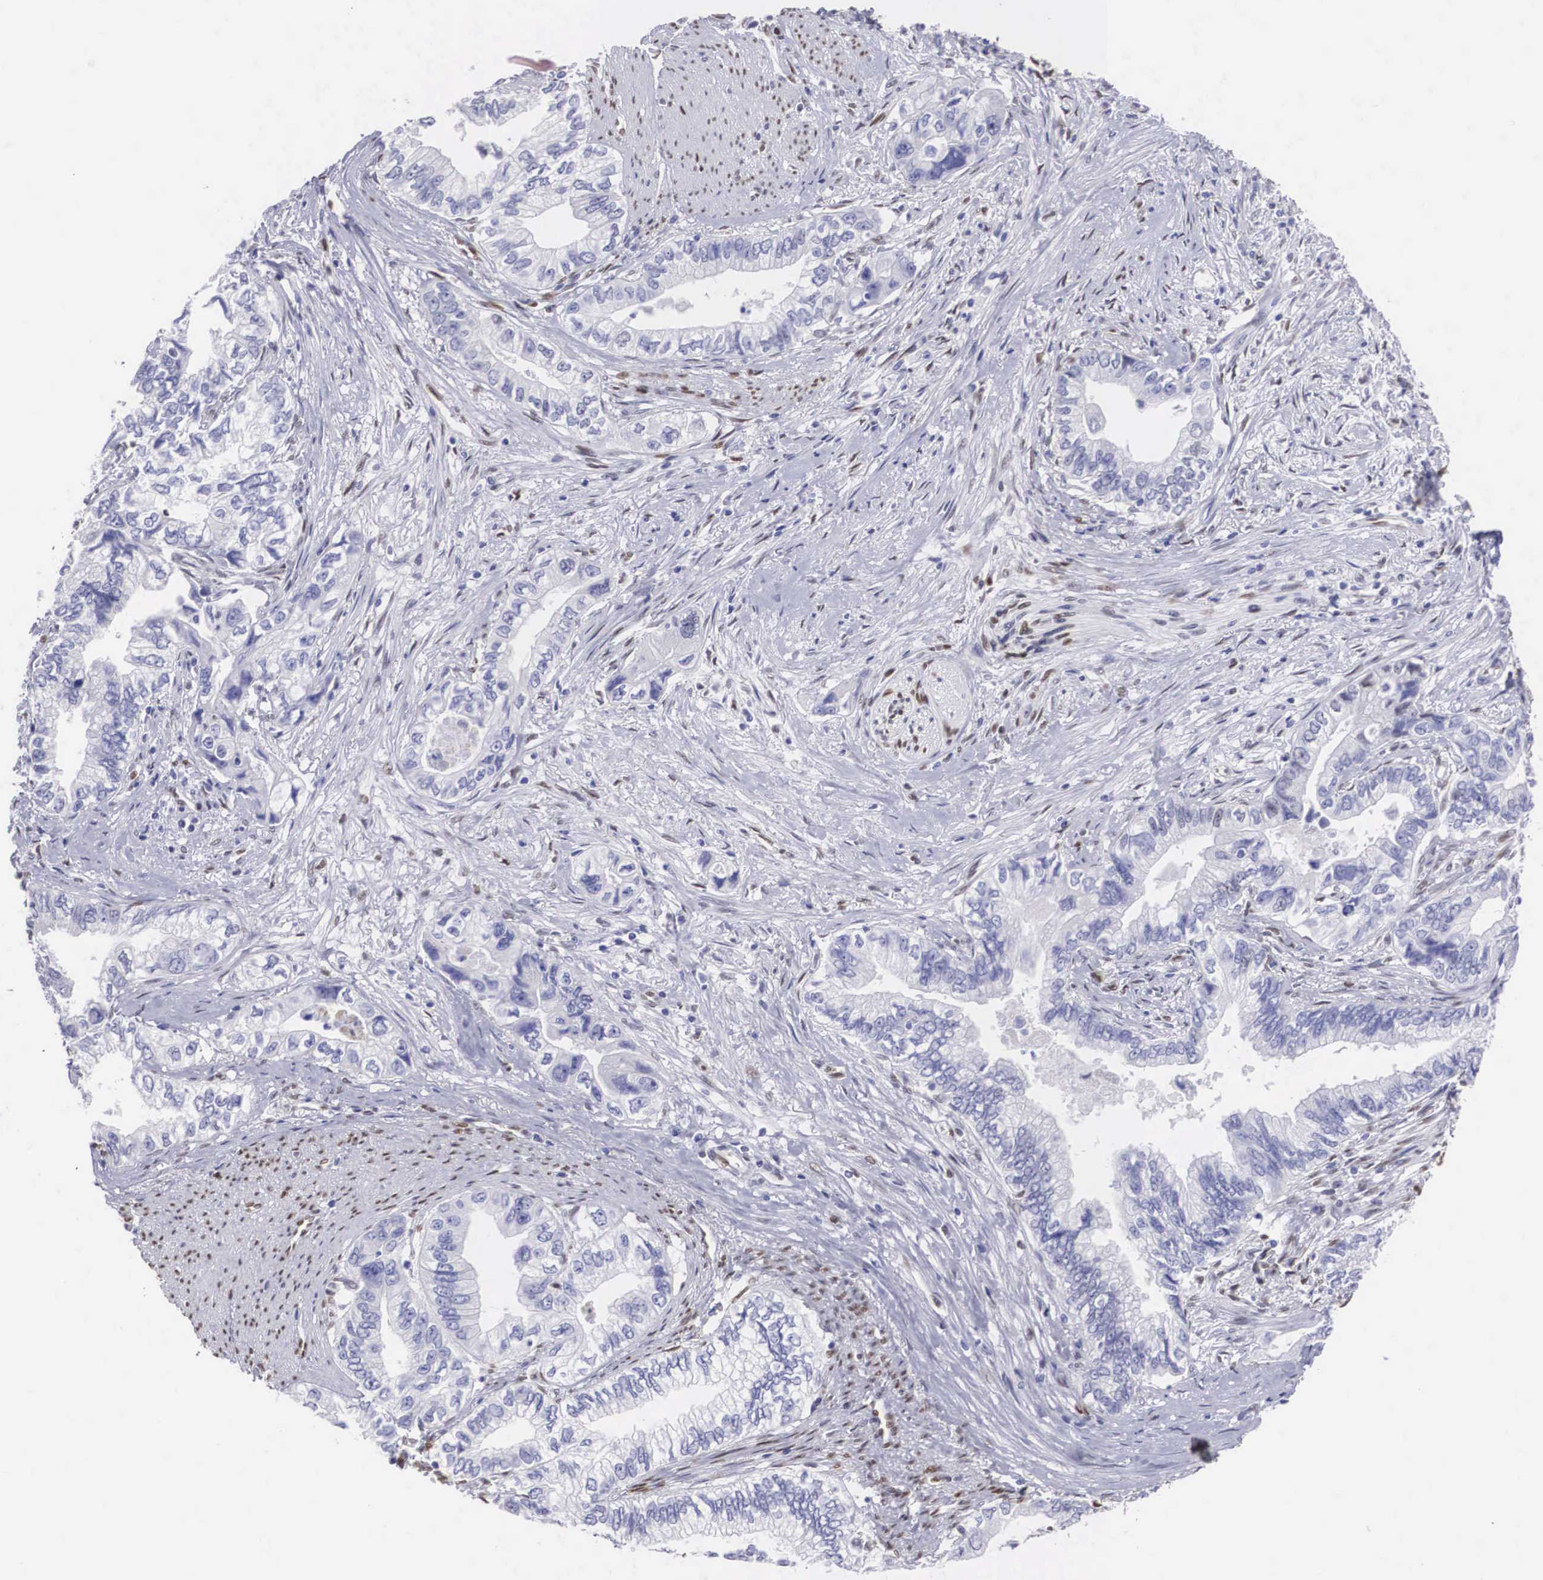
{"staining": {"intensity": "negative", "quantity": "none", "location": "none"}, "tissue": "pancreatic cancer", "cell_type": "Tumor cells", "image_type": "cancer", "snomed": [{"axis": "morphology", "description": "Adenocarcinoma, NOS"}, {"axis": "topography", "description": "Pancreas"}, {"axis": "topography", "description": "Stomach, upper"}], "caption": "High power microscopy histopathology image of an IHC histopathology image of adenocarcinoma (pancreatic), revealing no significant positivity in tumor cells. (Immunohistochemistry (ihc), brightfield microscopy, high magnification).", "gene": "HMGN5", "patient": {"sex": "male", "age": 77}}